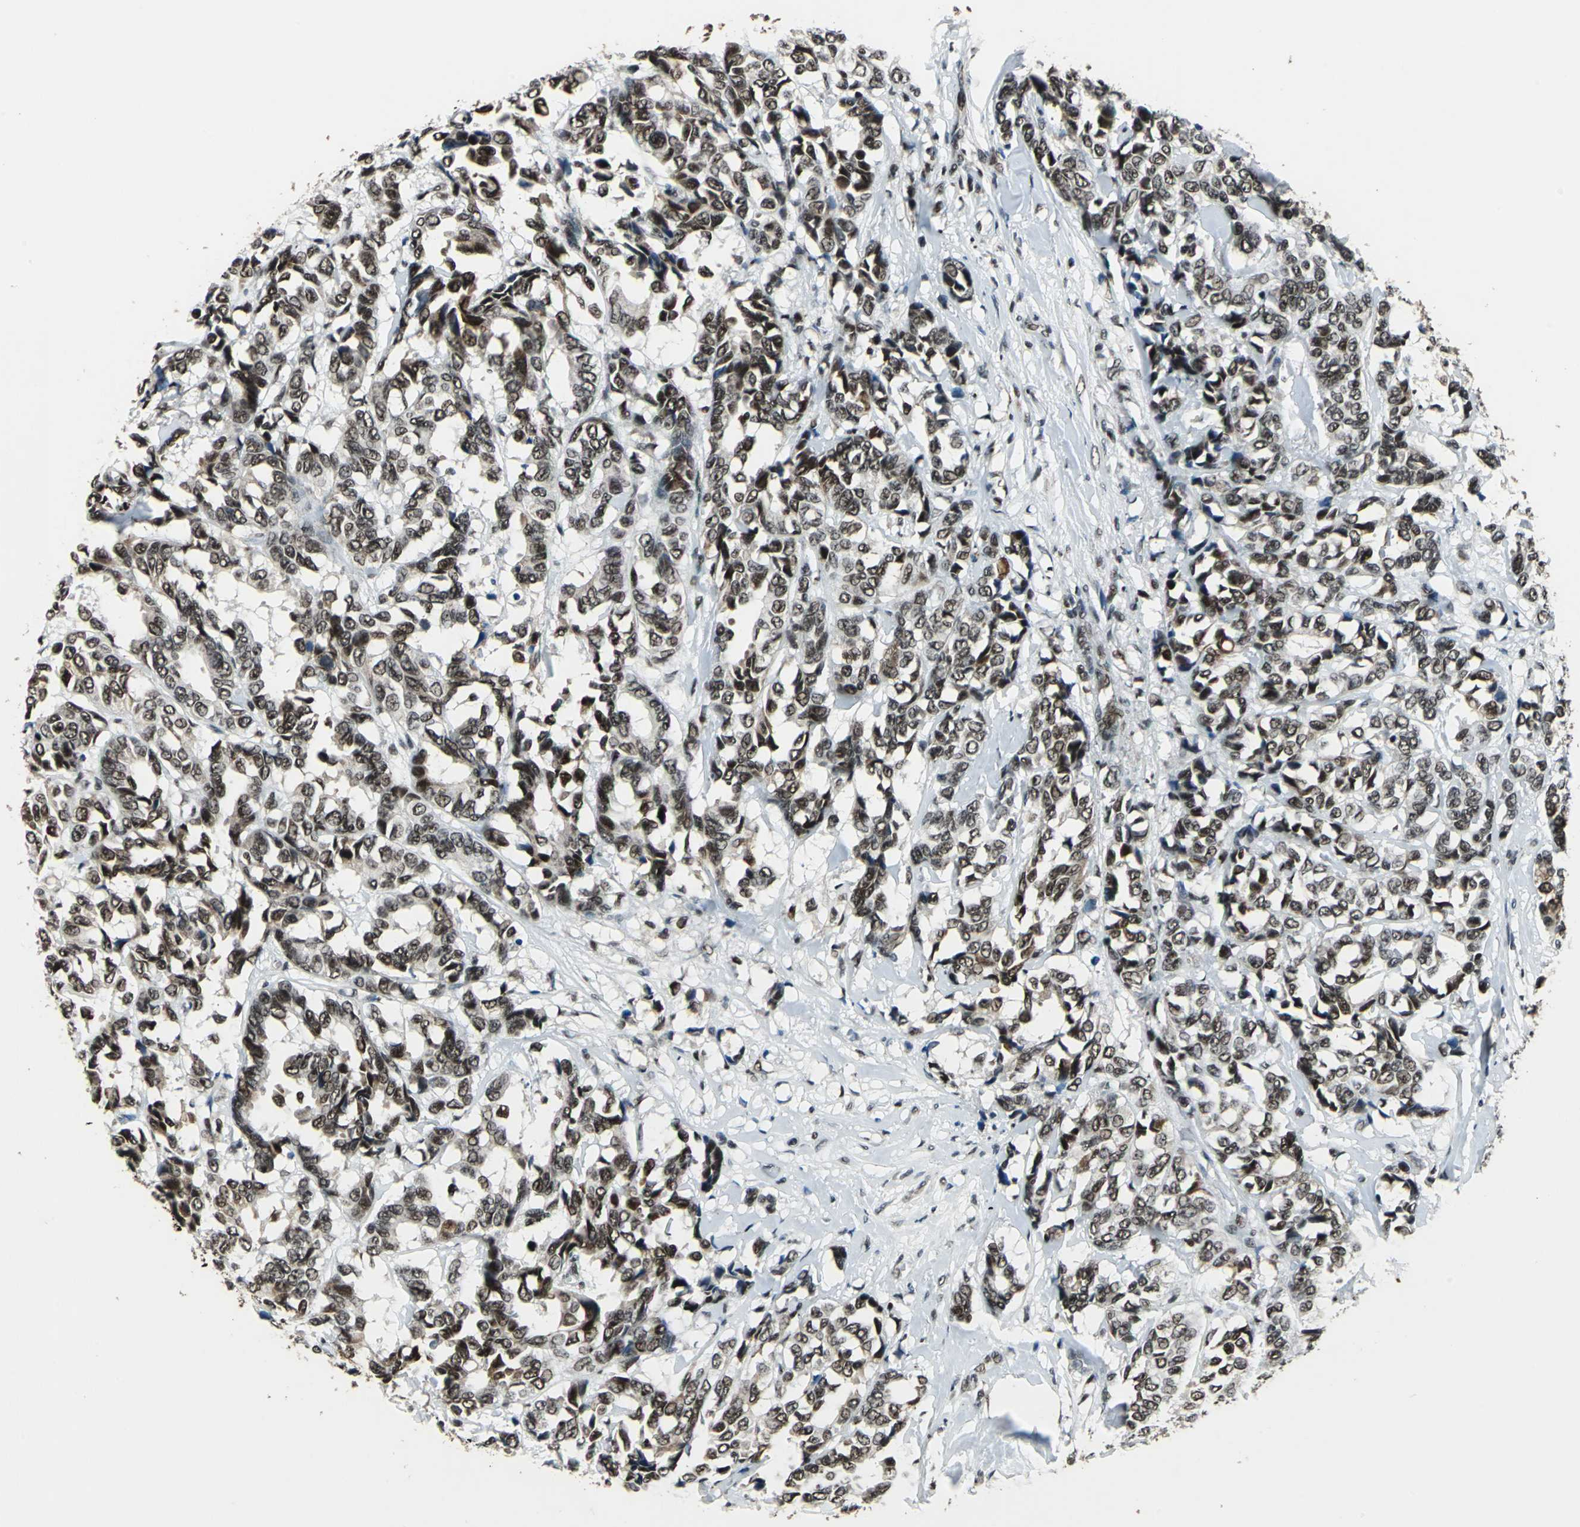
{"staining": {"intensity": "strong", "quantity": ">75%", "location": "nuclear"}, "tissue": "breast cancer", "cell_type": "Tumor cells", "image_type": "cancer", "snomed": [{"axis": "morphology", "description": "Duct carcinoma"}, {"axis": "topography", "description": "Breast"}], "caption": "Breast cancer stained with a protein marker shows strong staining in tumor cells.", "gene": "BCLAF1", "patient": {"sex": "female", "age": 87}}